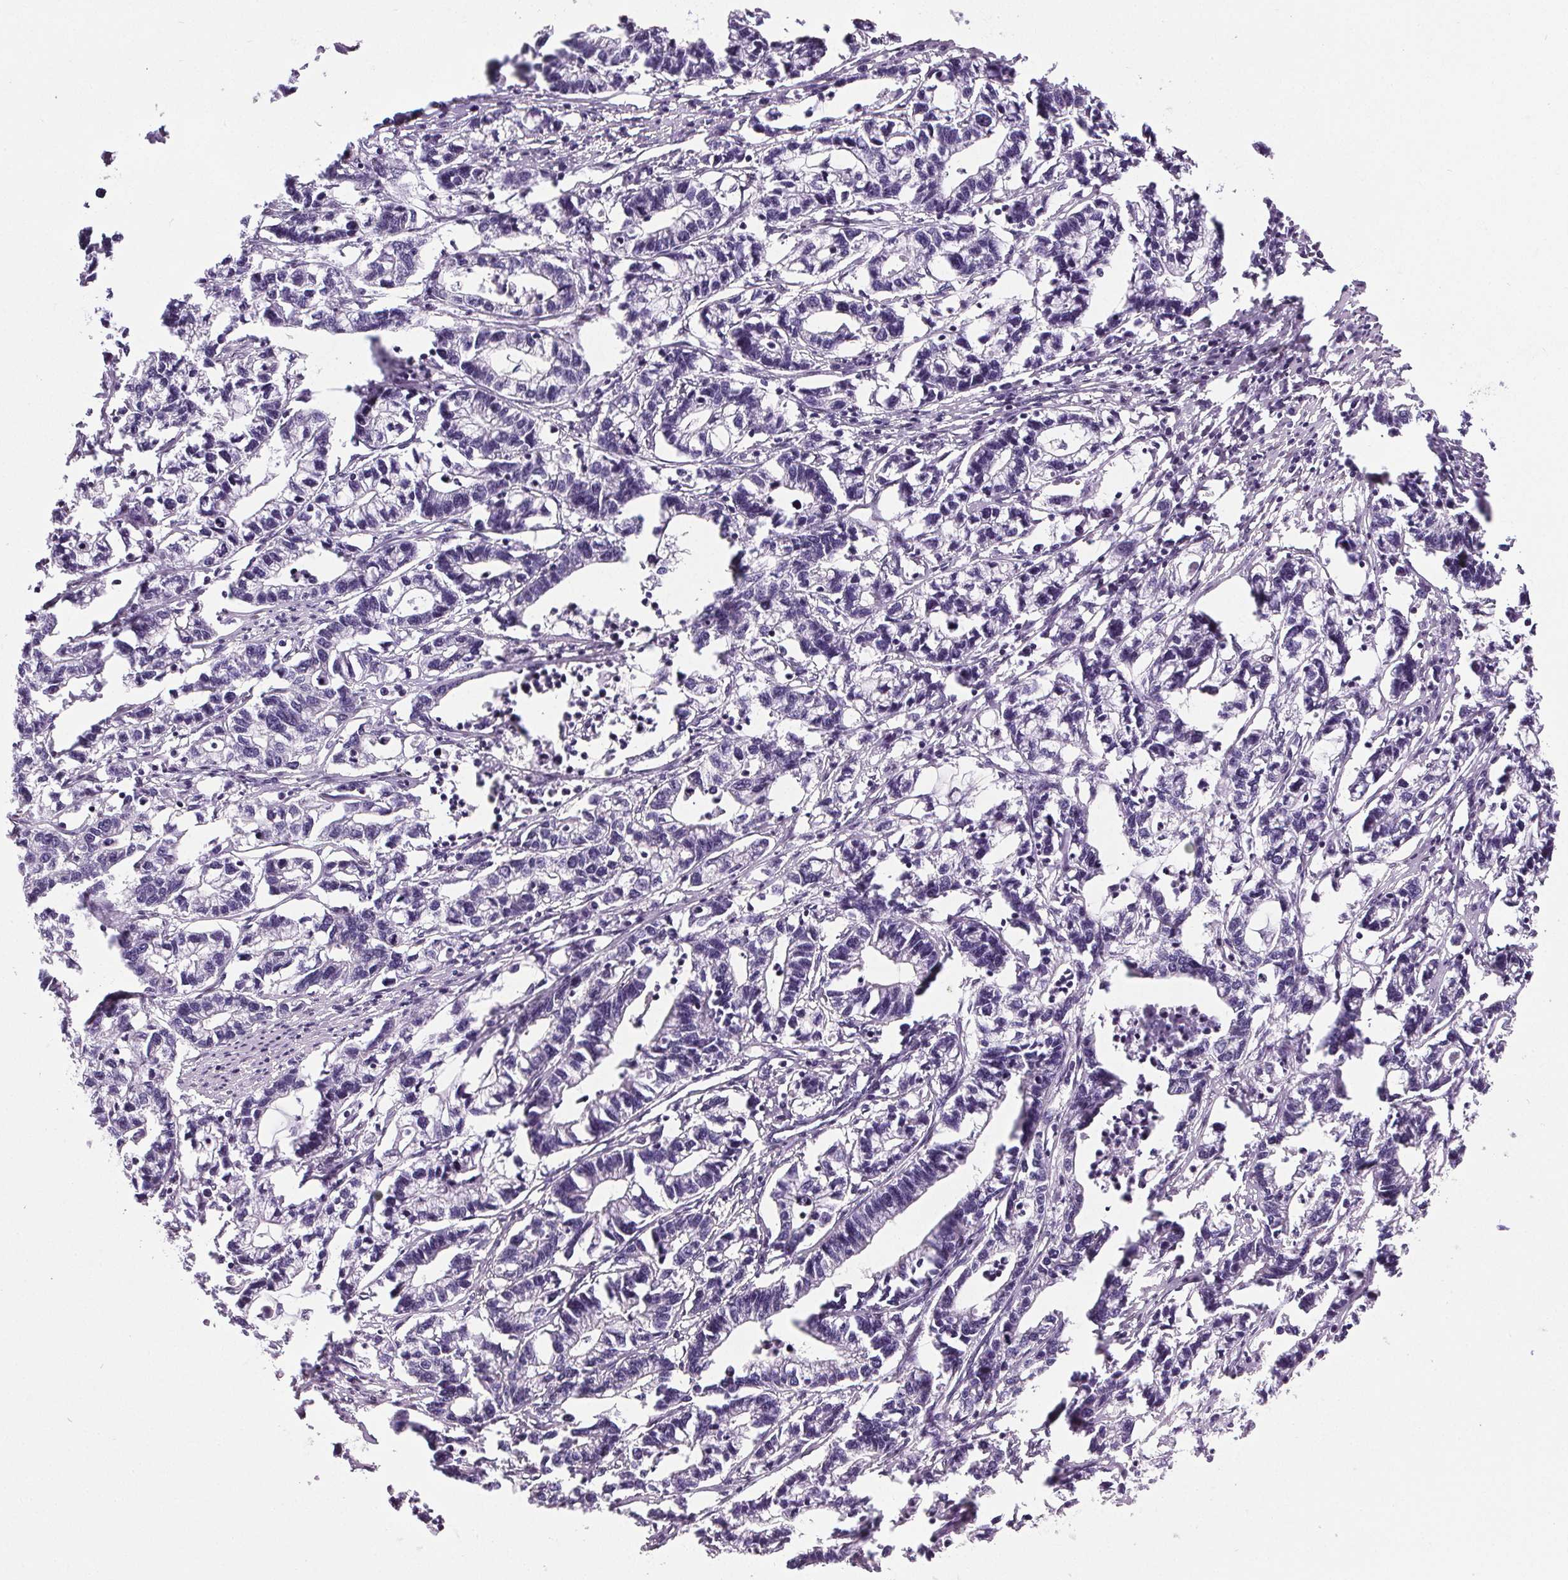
{"staining": {"intensity": "negative", "quantity": "none", "location": "none"}, "tissue": "stomach cancer", "cell_type": "Tumor cells", "image_type": "cancer", "snomed": [{"axis": "morphology", "description": "Adenocarcinoma, NOS"}, {"axis": "topography", "description": "Stomach"}], "caption": "Stomach cancer was stained to show a protein in brown. There is no significant positivity in tumor cells. (DAB (3,3'-diaminobenzidine) IHC, high magnification).", "gene": "GP6", "patient": {"sex": "male", "age": 83}}